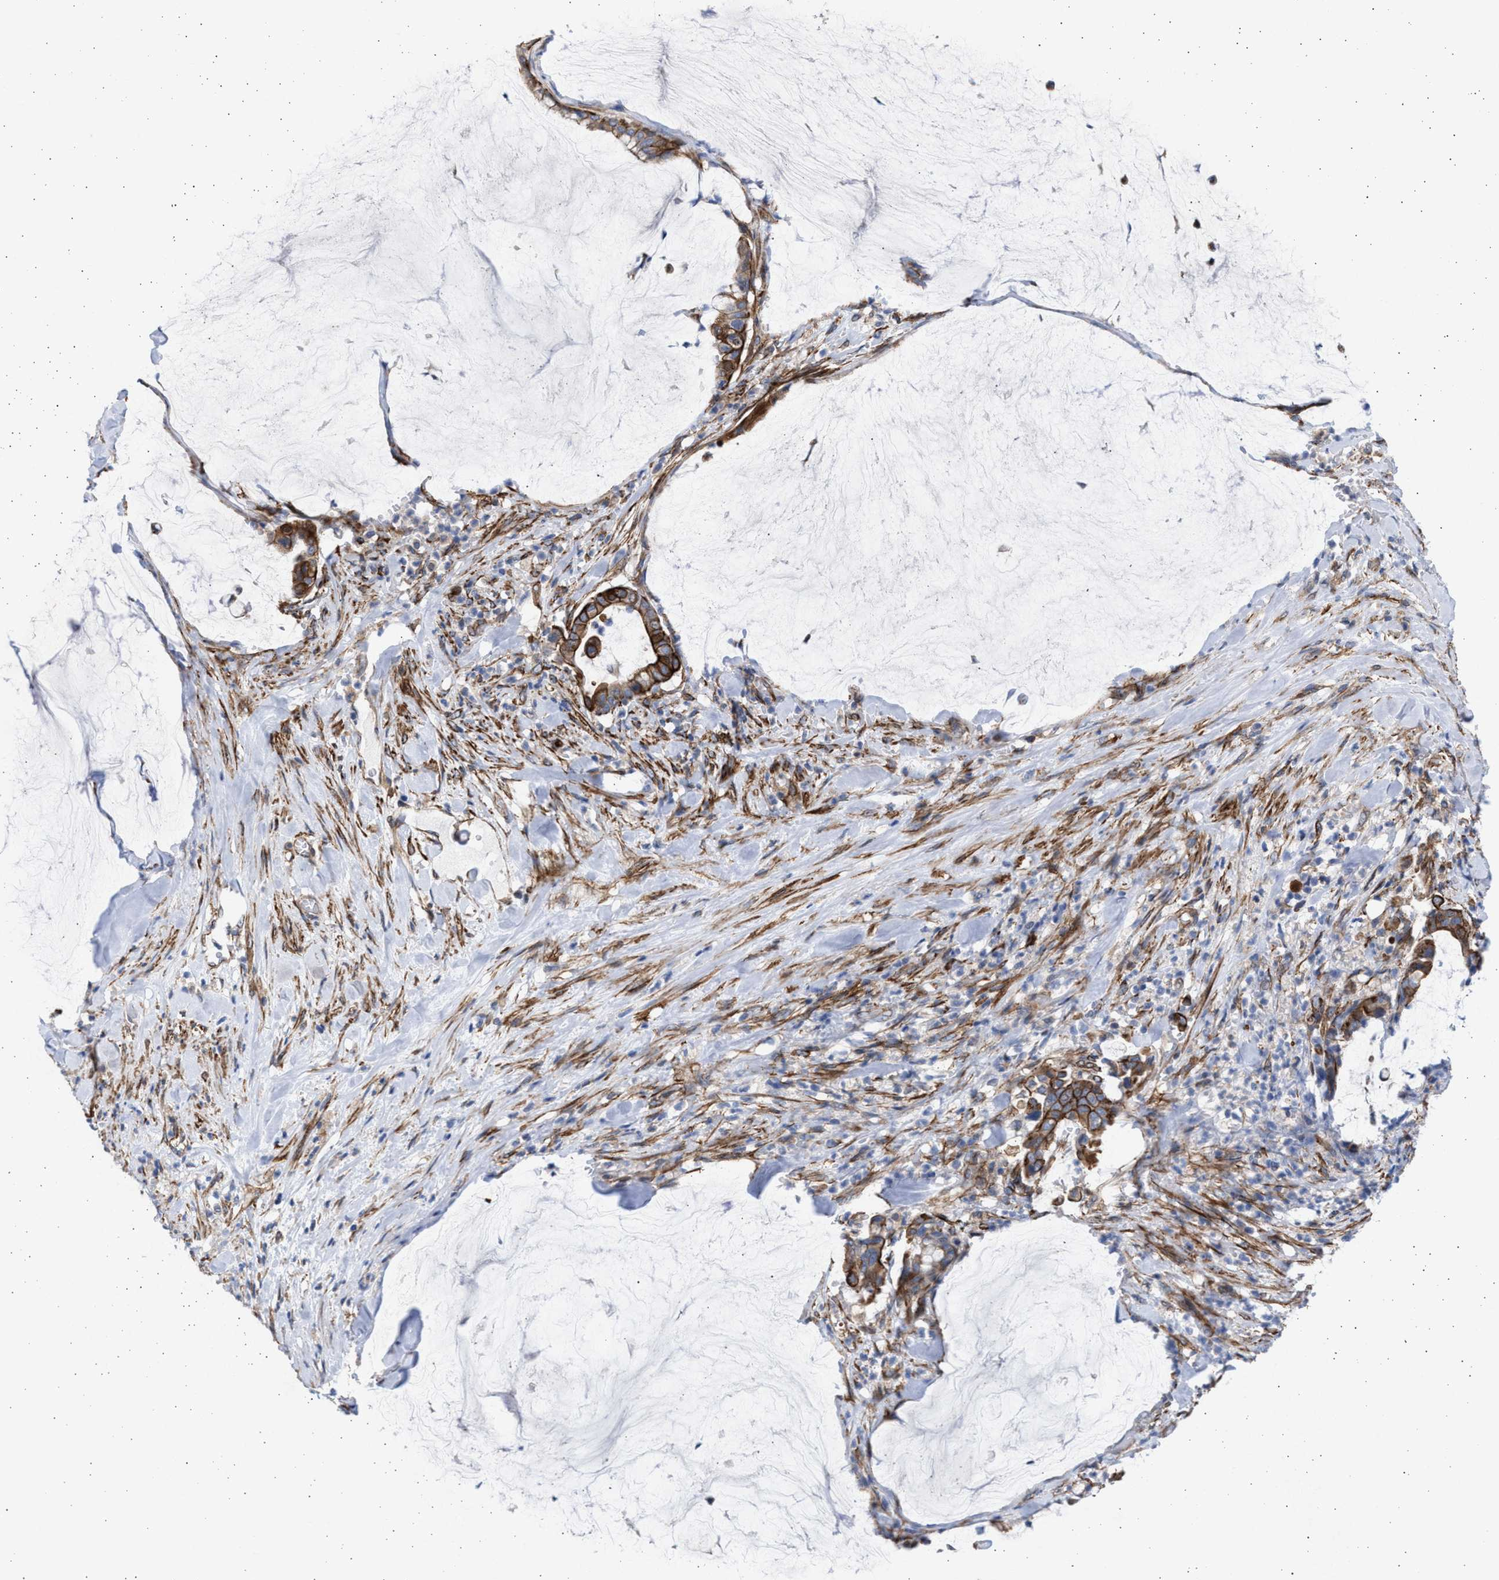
{"staining": {"intensity": "moderate", "quantity": "25%-75%", "location": "cytoplasmic/membranous"}, "tissue": "pancreatic cancer", "cell_type": "Tumor cells", "image_type": "cancer", "snomed": [{"axis": "morphology", "description": "Adenocarcinoma, NOS"}, {"axis": "topography", "description": "Pancreas"}], "caption": "Immunohistochemistry (IHC) staining of pancreatic cancer, which reveals medium levels of moderate cytoplasmic/membranous positivity in about 25%-75% of tumor cells indicating moderate cytoplasmic/membranous protein expression. The staining was performed using DAB (brown) for protein detection and nuclei were counterstained in hematoxylin (blue).", "gene": "NBR1", "patient": {"sex": "male", "age": 41}}